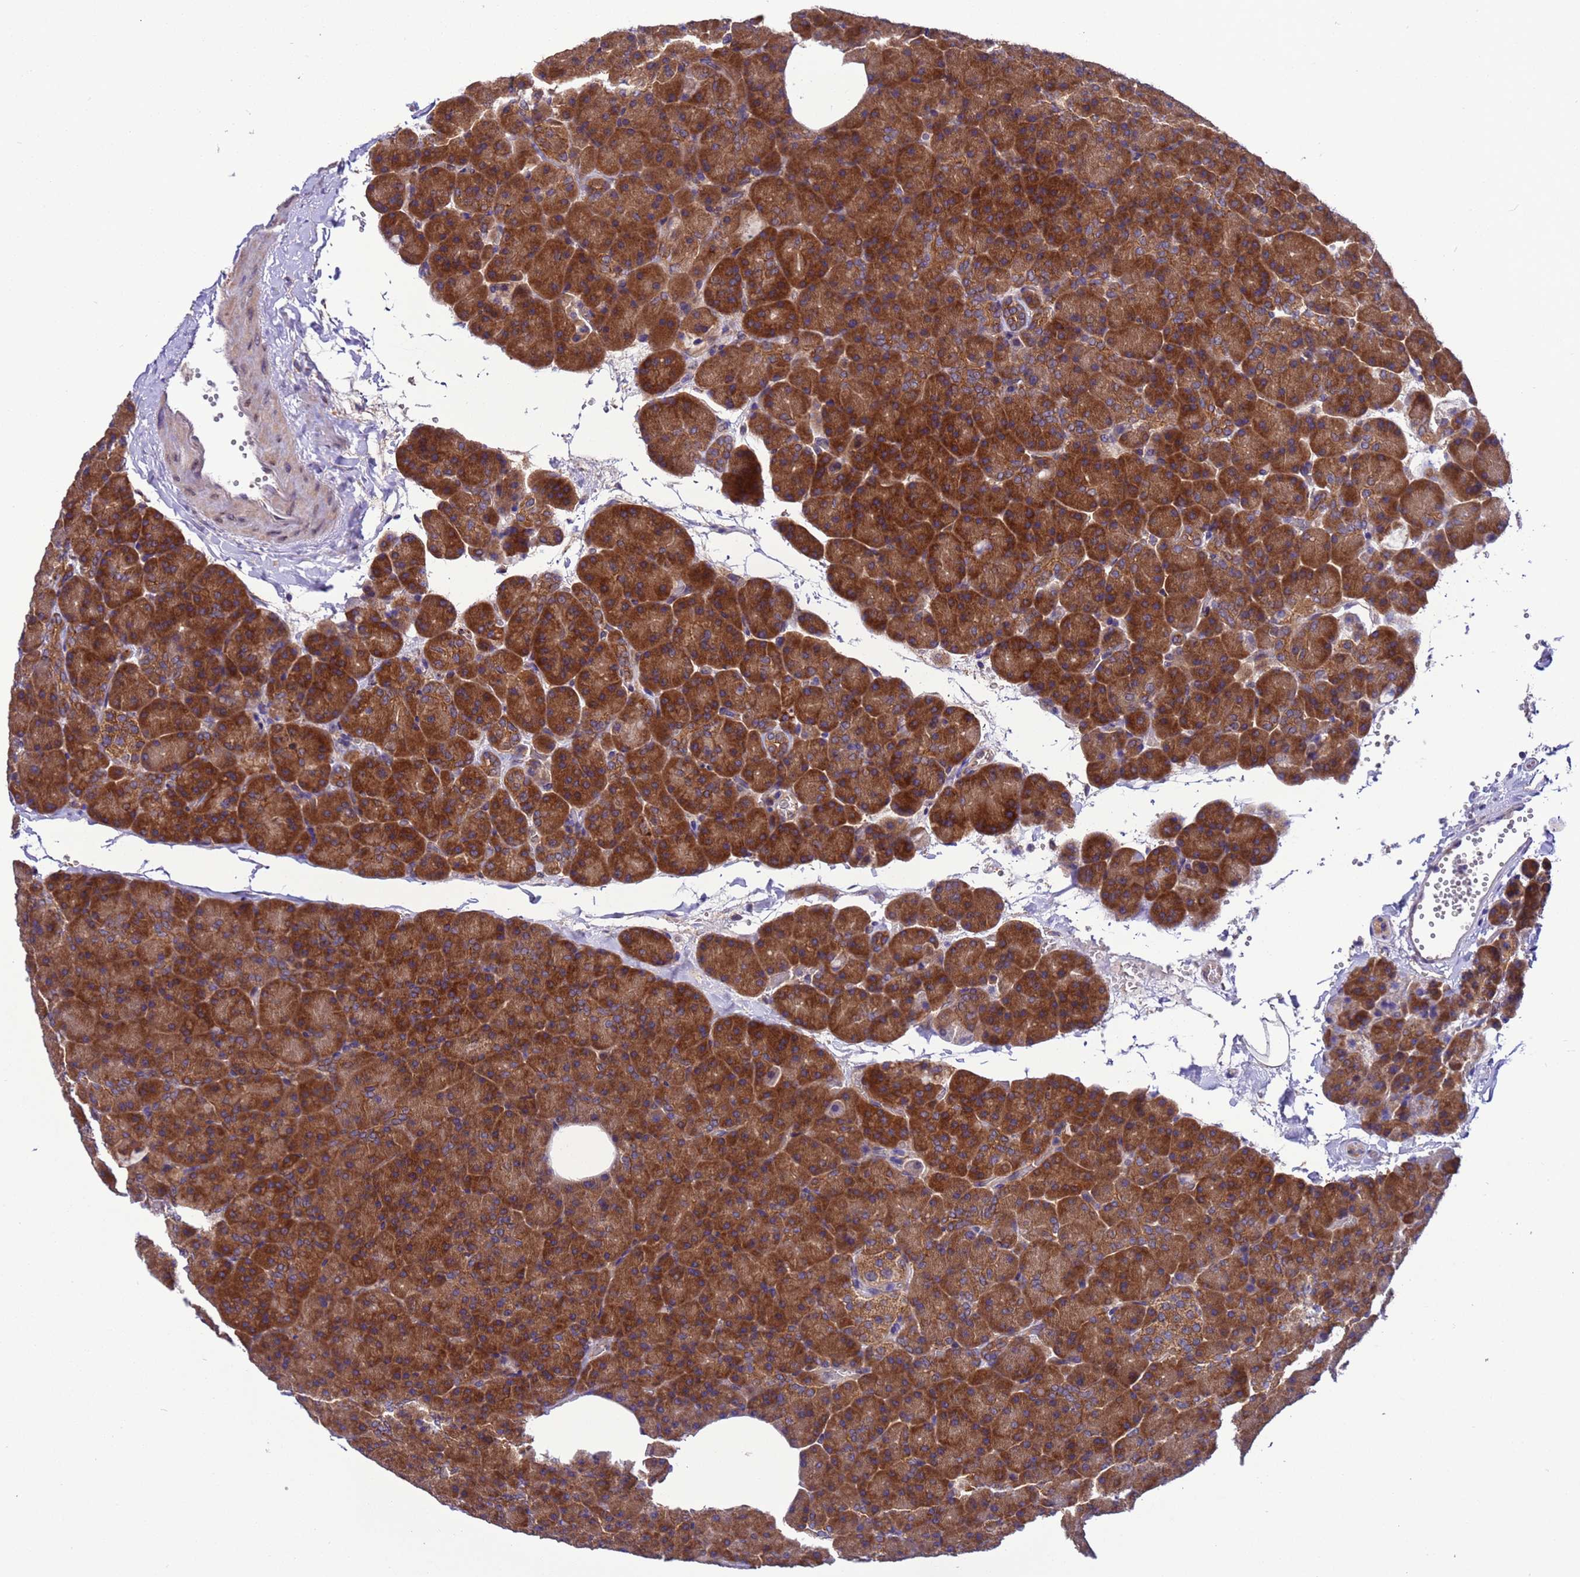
{"staining": {"intensity": "strong", "quantity": ">75%", "location": "cytoplasmic/membranous"}, "tissue": "pancreas", "cell_type": "Exocrine glandular cells", "image_type": "normal", "snomed": [{"axis": "morphology", "description": "Normal tissue, NOS"}, {"axis": "morphology", "description": "Carcinoid, malignant, NOS"}, {"axis": "topography", "description": "Pancreas"}], "caption": "Protein staining of unremarkable pancreas reveals strong cytoplasmic/membranous staining in approximately >75% of exocrine glandular cells.", "gene": "ARHGAP12", "patient": {"sex": "female", "age": 35}}